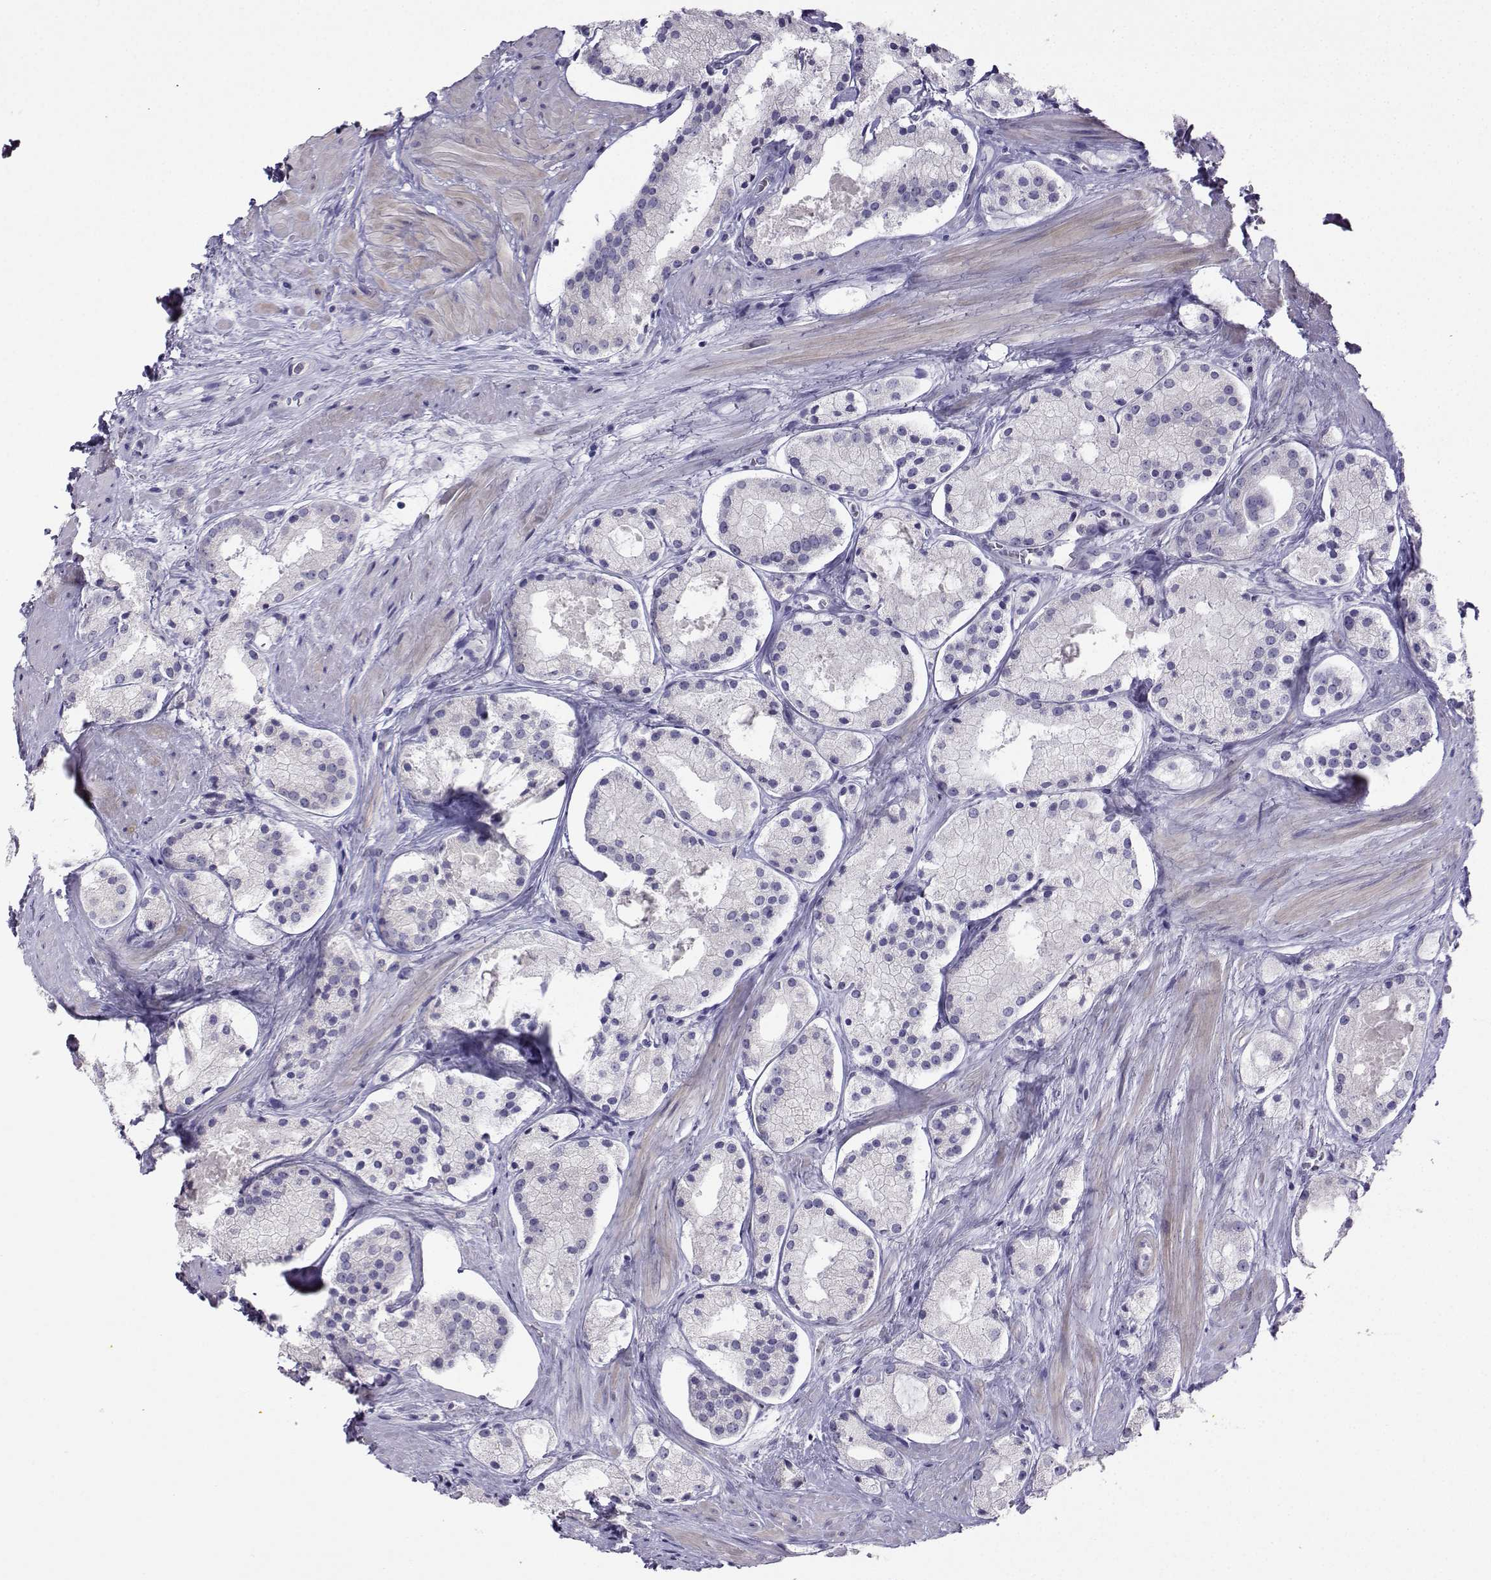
{"staining": {"intensity": "negative", "quantity": "none", "location": "none"}, "tissue": "prostate cancer", "cell_type": "Tumor cells", "image_type": "cancer", "snomed": [{"axis": "morphology", "description": "Adenocarcinoma, NOS"}, {"axis": "morphology", "description": "Adenocarcinoma, High grade"}, {"axis": "topography", "description": "Prostate"}], "caption": "The image displays no staining of tumor cells in prostate cancer (adenocarcinoma).", "gene": "FBXO24", "patient": {"sex": "male", "age": 64}}